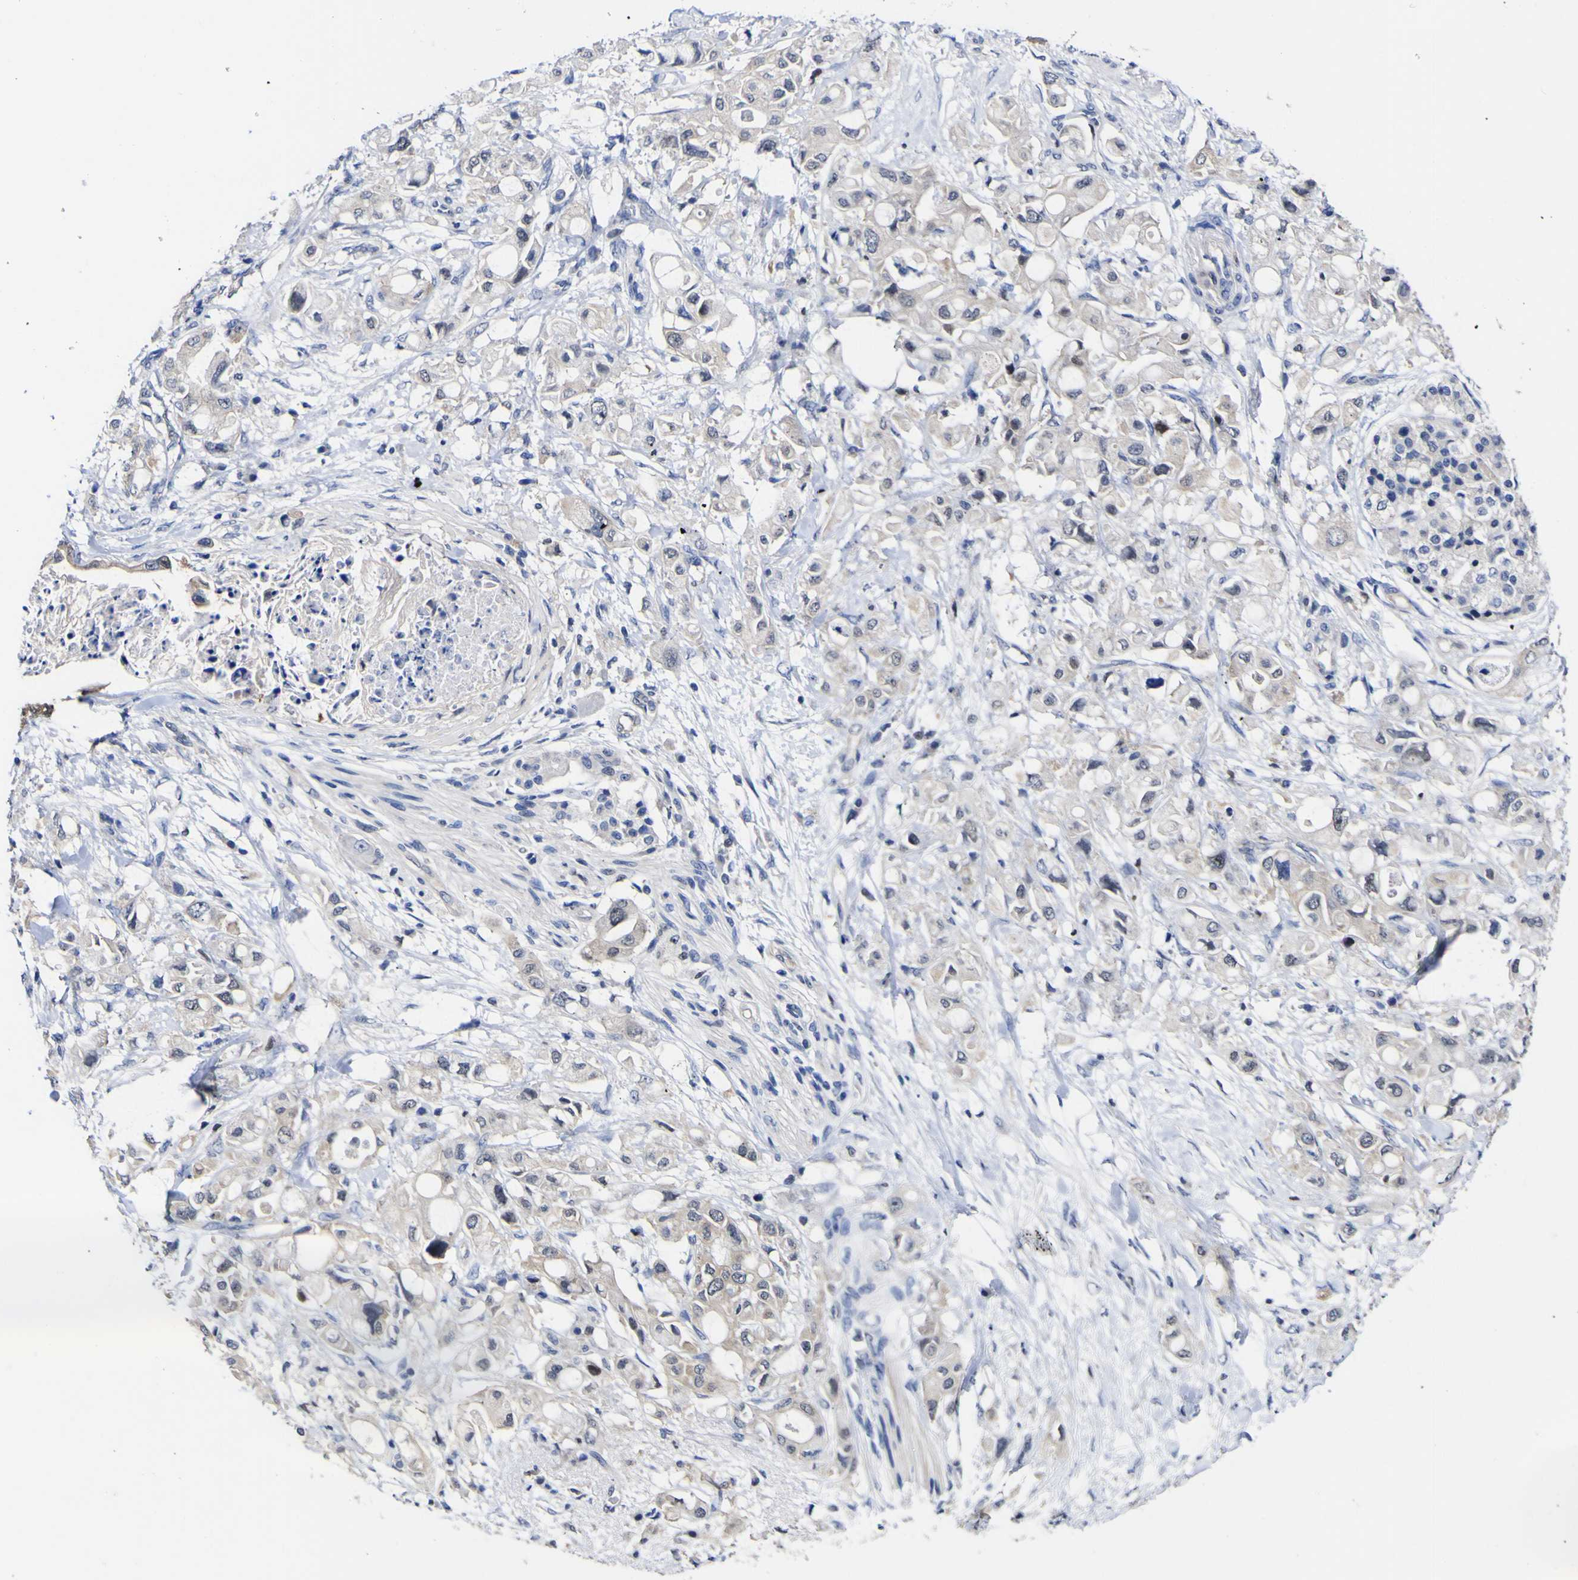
{"staining": {"intensity": "moderate", "quantity": "<25%", "location": "cytoplasmic/membranous"}, "tissue": "pancreatic cancer", "cell_type": "Tumor cells", "image_type": "cancer", "snomed": [{"axis": "morphology", "description": "Adenocarcinoma, NOS"}, {"axis": "topography", "description": "Pancreas"}], "caption": "Approximately <25% of tumor cells in adenocarcinoma (pancreatic) show moderate cytoplasmic/membranous protein staining as visualized by brown immunohistochemical staining.", "gene": "CASP6", "patient": {"sex": "female", "age": 56}}